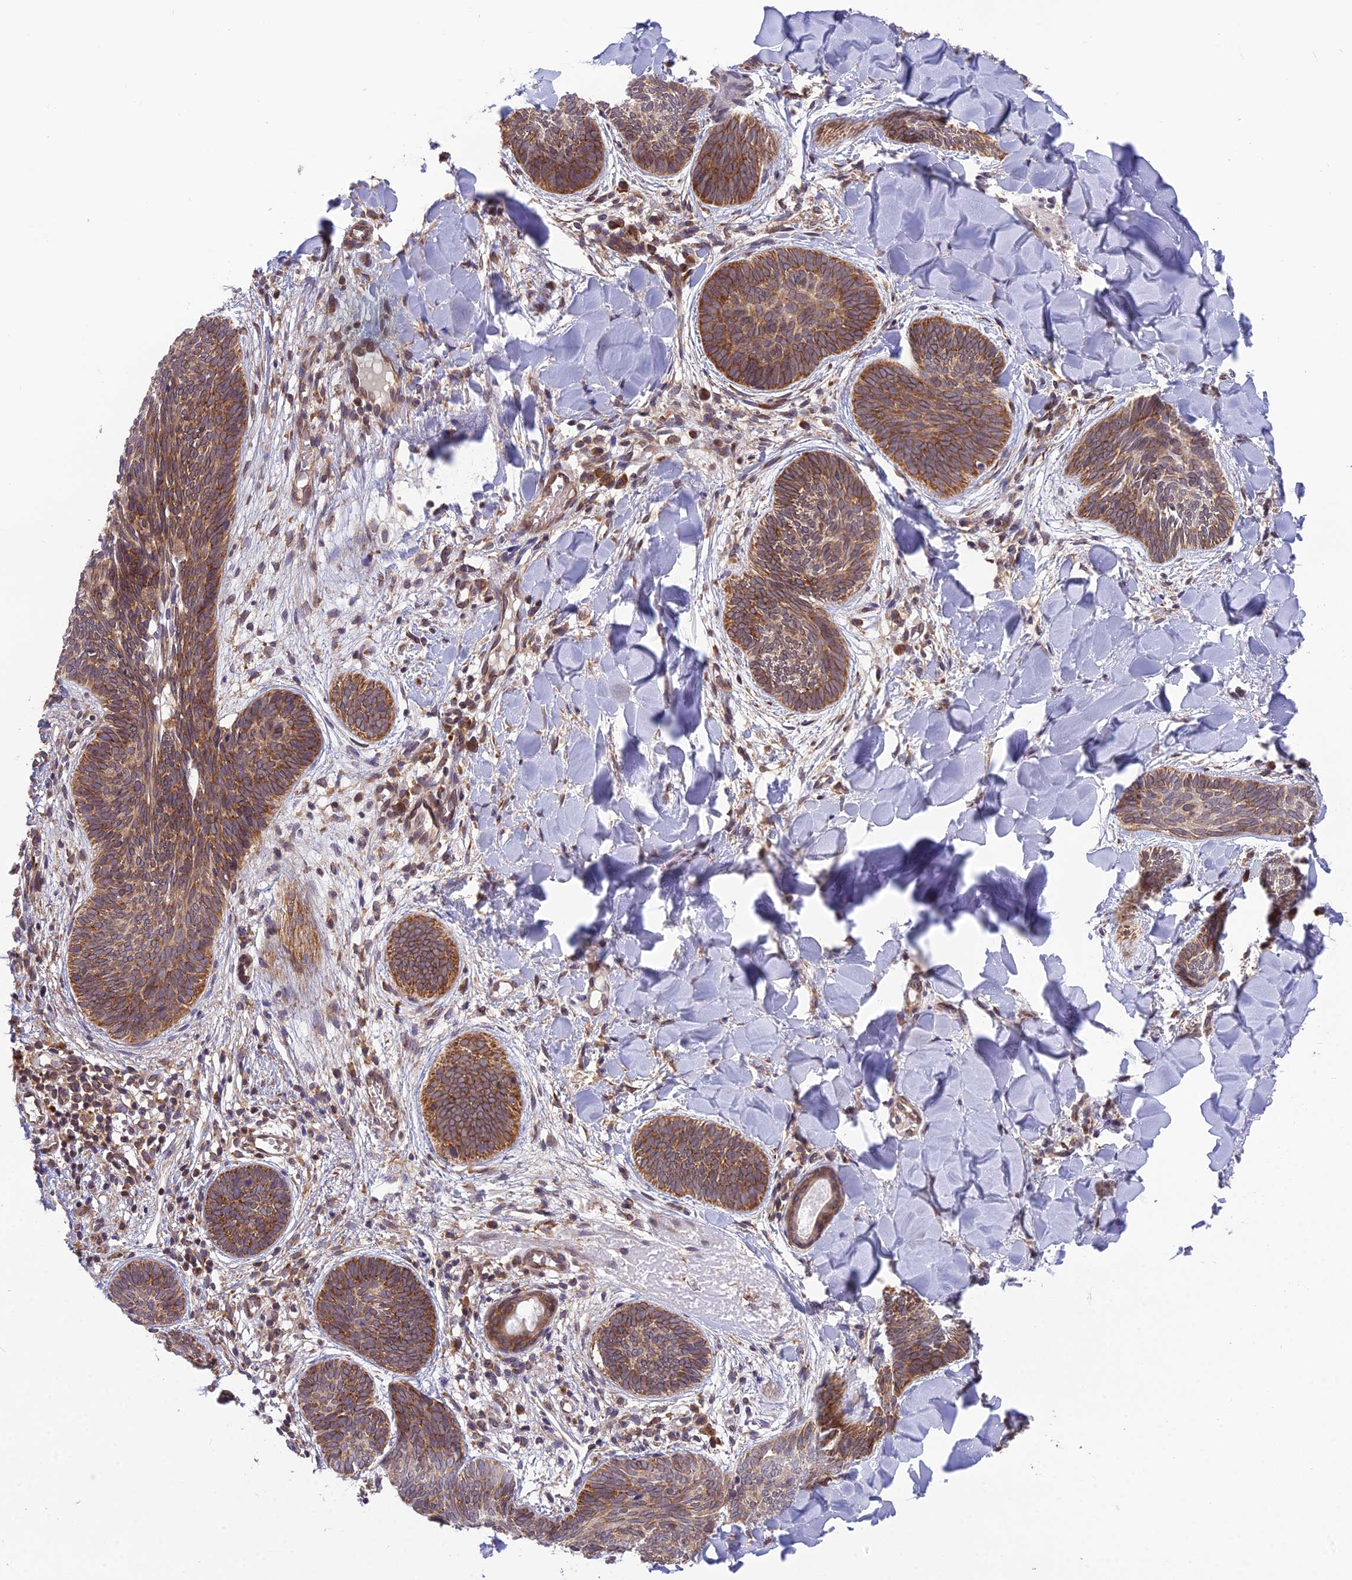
{"staining": {"intensity": "moderate", "quantity": ">75%", "location": "cytoplasmic/membranous"}, "tissue": "skin cancer", "cell_type": "Tumor cells", "image_type": "cancer", "snomed": [{"axis": "morphology", "description": "Basal cell carcinoma"}, {"axis": "topography", "description": "Skin"}], "caption": "Immunohistochemical staining of human skin cancer (basal cell carcinoma) shows medium levels of moderate cytoplasmic/membranous protein expression in about >75% of tumor cells. Nuclei are stained in blue.", "gene": "DHCR7", "patient": {"sex": "female", "age": 81}}